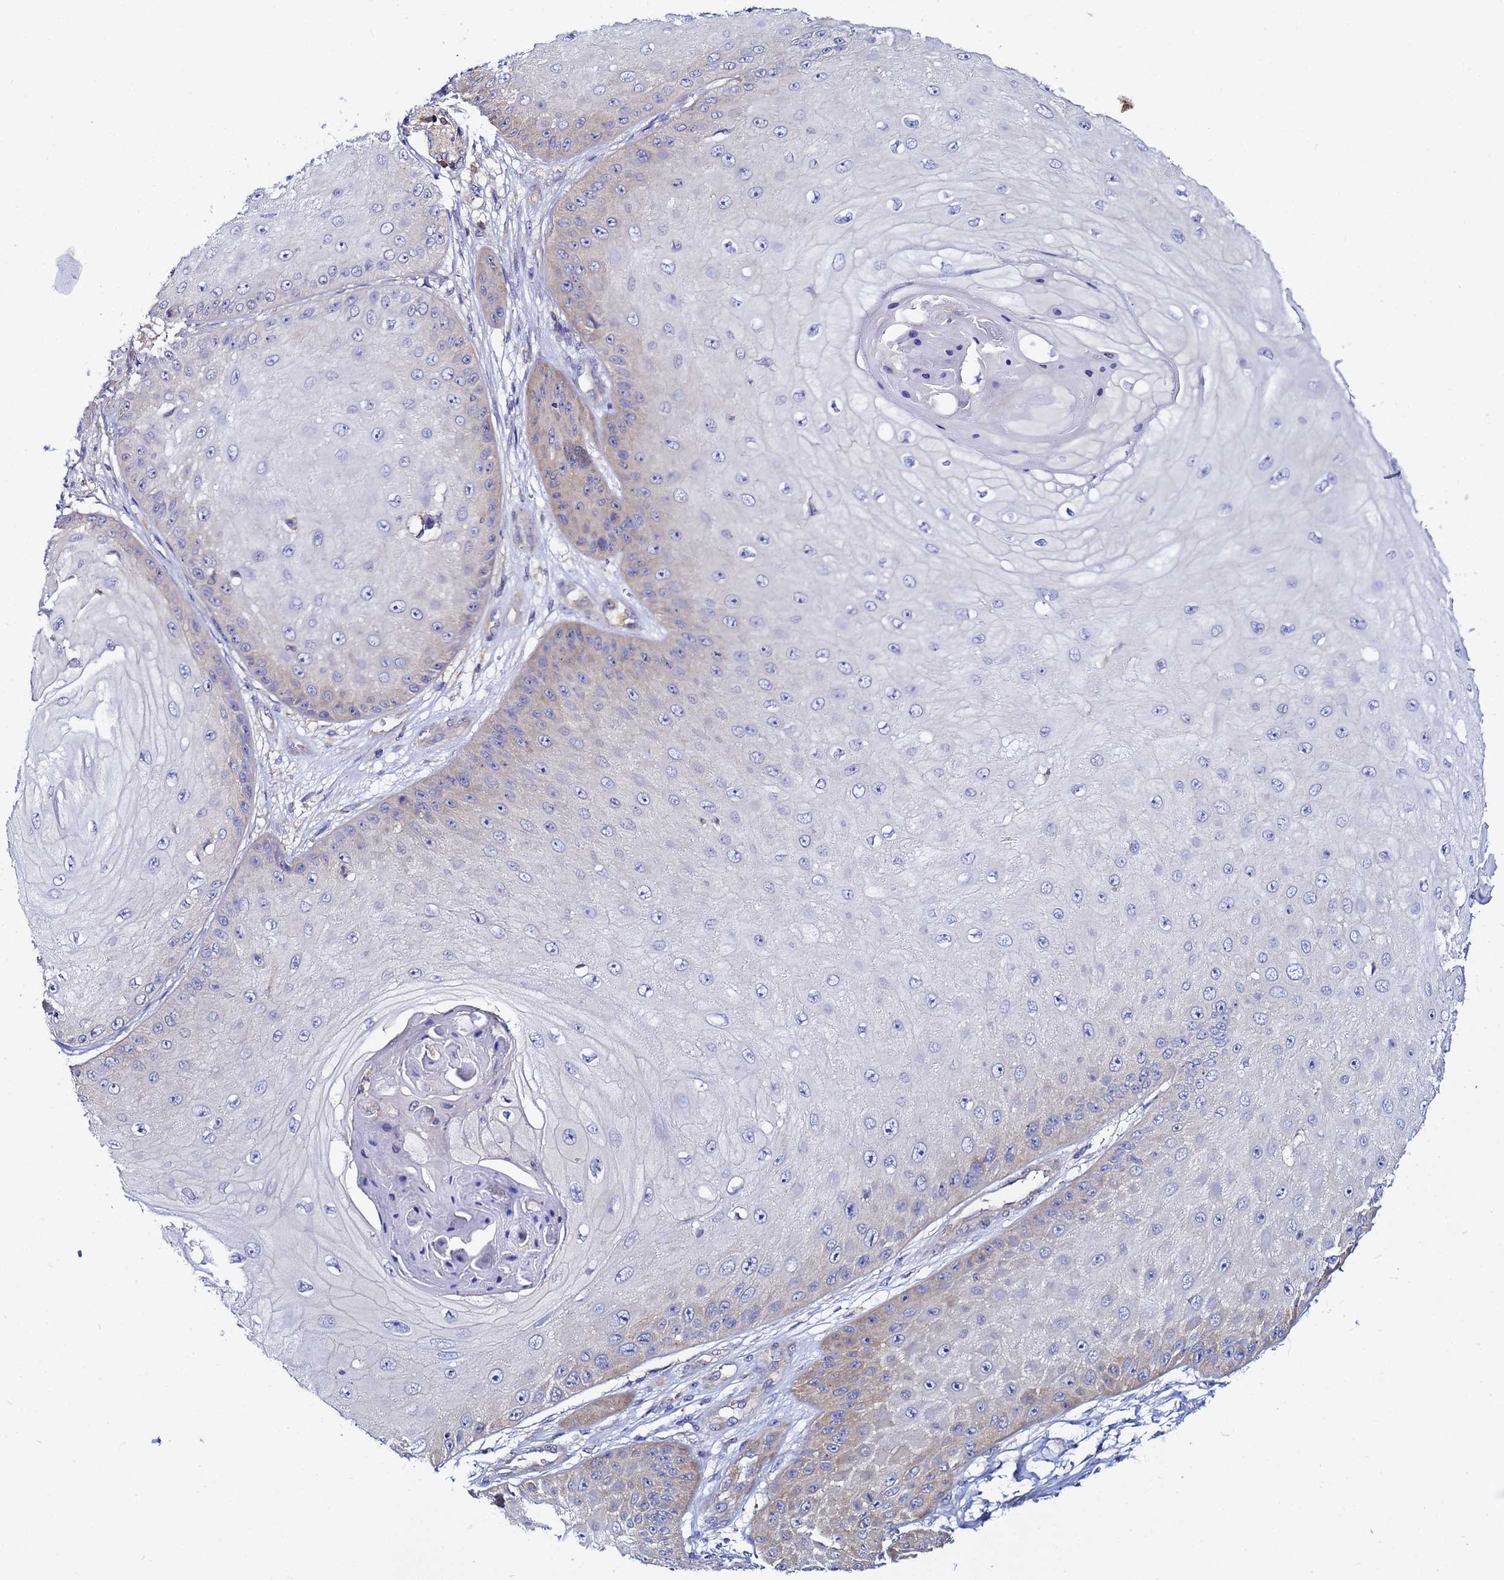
{"staining": {"intensity": "weak", "quantity": "<25%", "location": "cytoplasmic/membranous"}, "tissue": "skin cancer", "cell_type": "Tumor cells", "image_type": "cancer", "snomed": [{"axis": "morphology", "description": "Squamous cell carcinoma, NOS"}, {"axis": "topography", "description": "Skin"}], "caption": "A histopathology image of squamous cell carcinoma (skin) stained for a protein shows no brown staining in tumor cells.", "gene": "LENG1", "patient": {"sex": "male", "age": 70}}